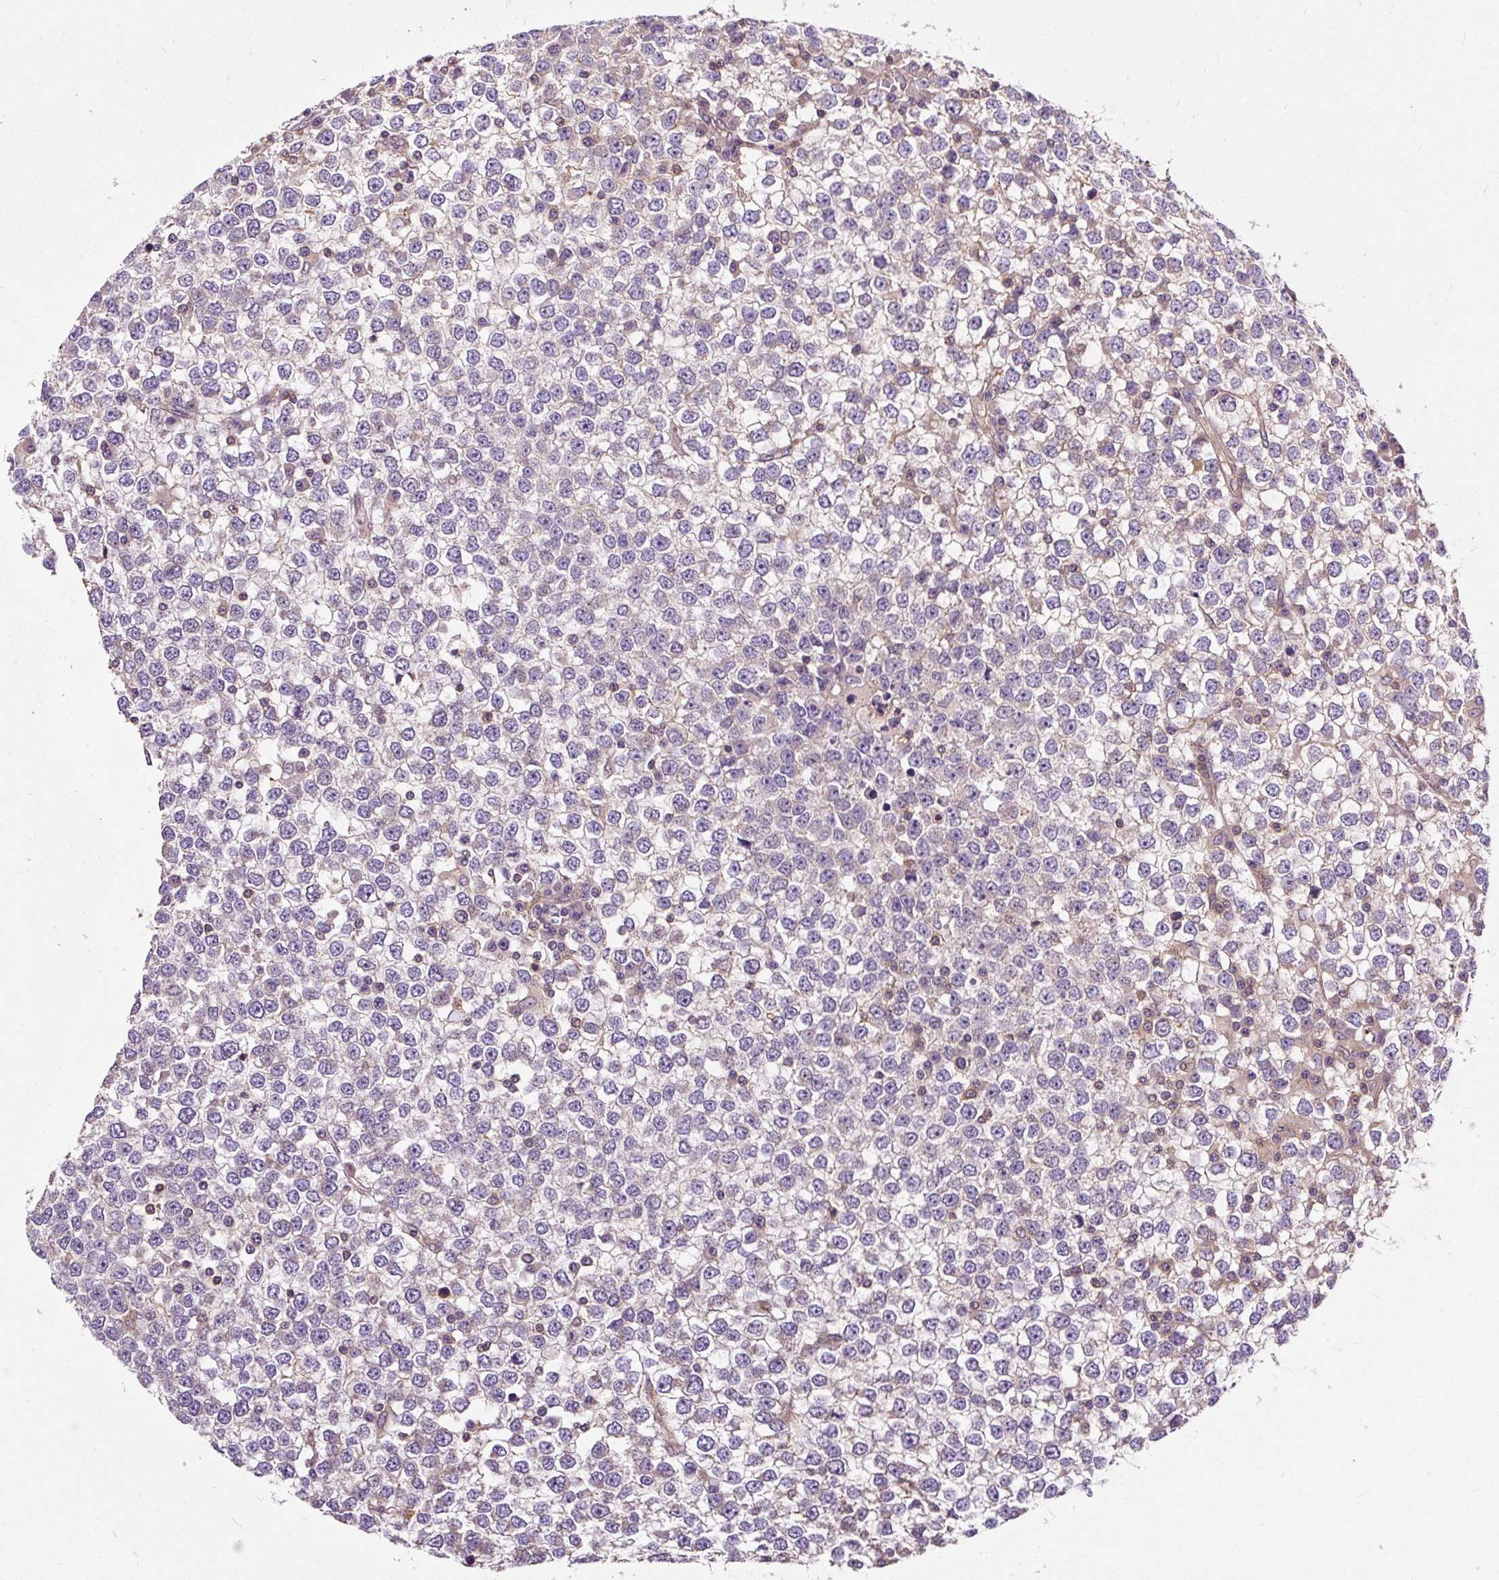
{"staining": {"intensity": "weak", "quantity": "25%-75%", "location": "cytoplasmic/membranous"}, "tissue": "testis cancer", "cell_type": "Tumor cells", "image_type": "cancer", "snomed": [{"axis": "morphology", "description": "Seminoma, NOS"}, {"axis": "topography", "description": "Testis"}], "caption": "A photomicrograph of human seminoma (testis) stained for a protein reveals weak cytoplasmic/membranous brown staining in tumor cells. Immunohistochemistry (ihc) stains the protein of interest in brown and the nuclei are stained blue.", "gene": "PCDHGB3", "patient": {"sex": "male", "age": 65}}